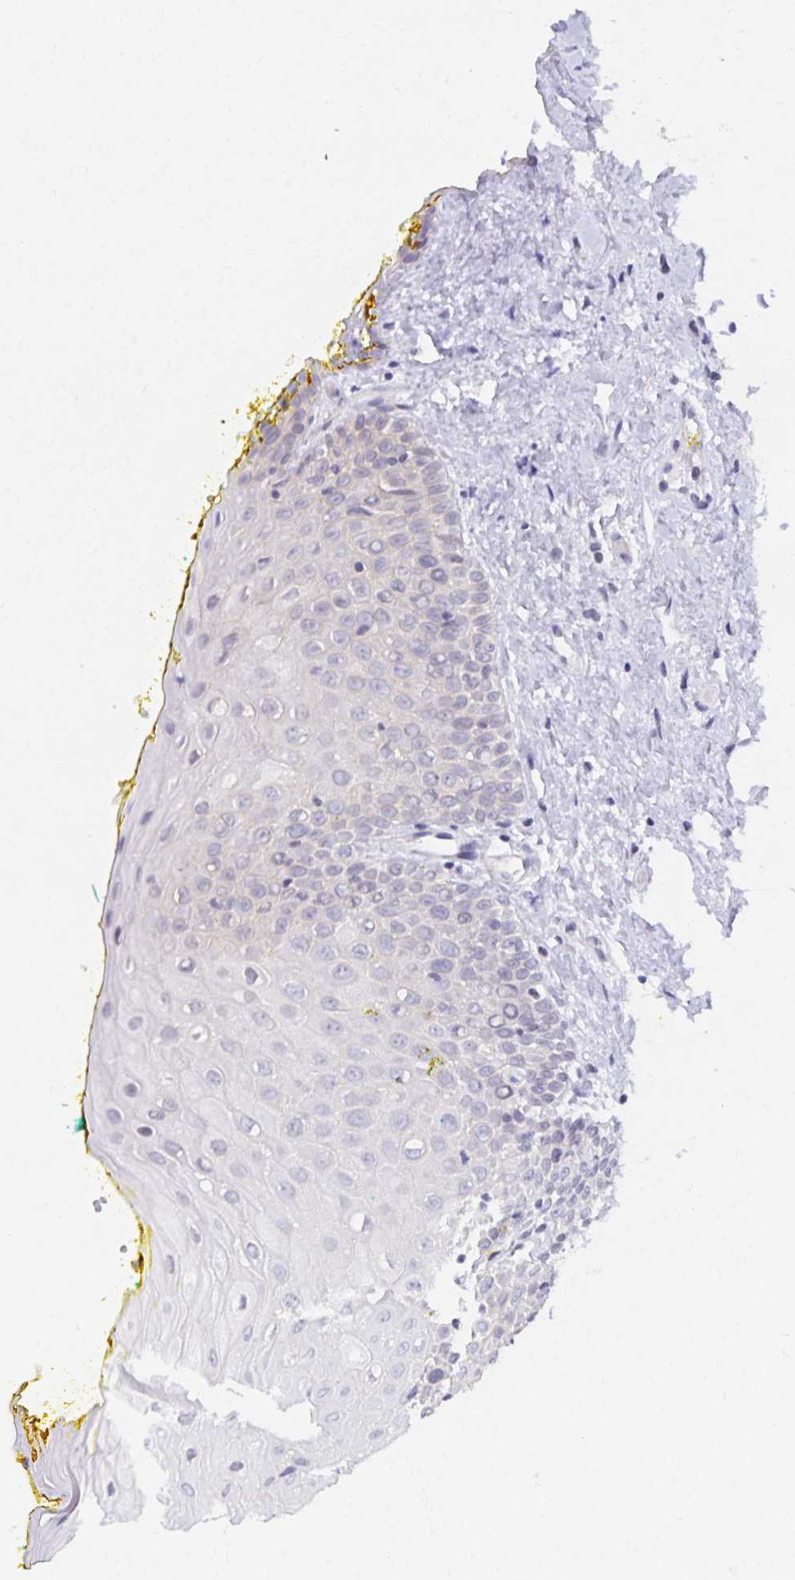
{"staining": {"intensity": "weak", "quantity": "<25%", "location": "nuclear"}, "tissue": "oral mucosa", "cell_type": "Squamous epithelial cells", "image_type": "normal", "snomed": [{"axis": "morphology", "description": "Normal tissue, NOS"}, {"axis": "morphology", "description": "Squamous cell carcinoma, NOS"}, {"axis": "topography", "description": "Oral tissue"}, {"axis": "topography", "description": "Head-Neck"}], "caption": "A high-resolution photomicrograph shows immunohistochemistry (IHC) staining of normal oral mucosa, which exhibits no significant expression in squamous epithelial cells.", "gene": "RAB9B", "patient": {"sex": "female", "age": 70}}